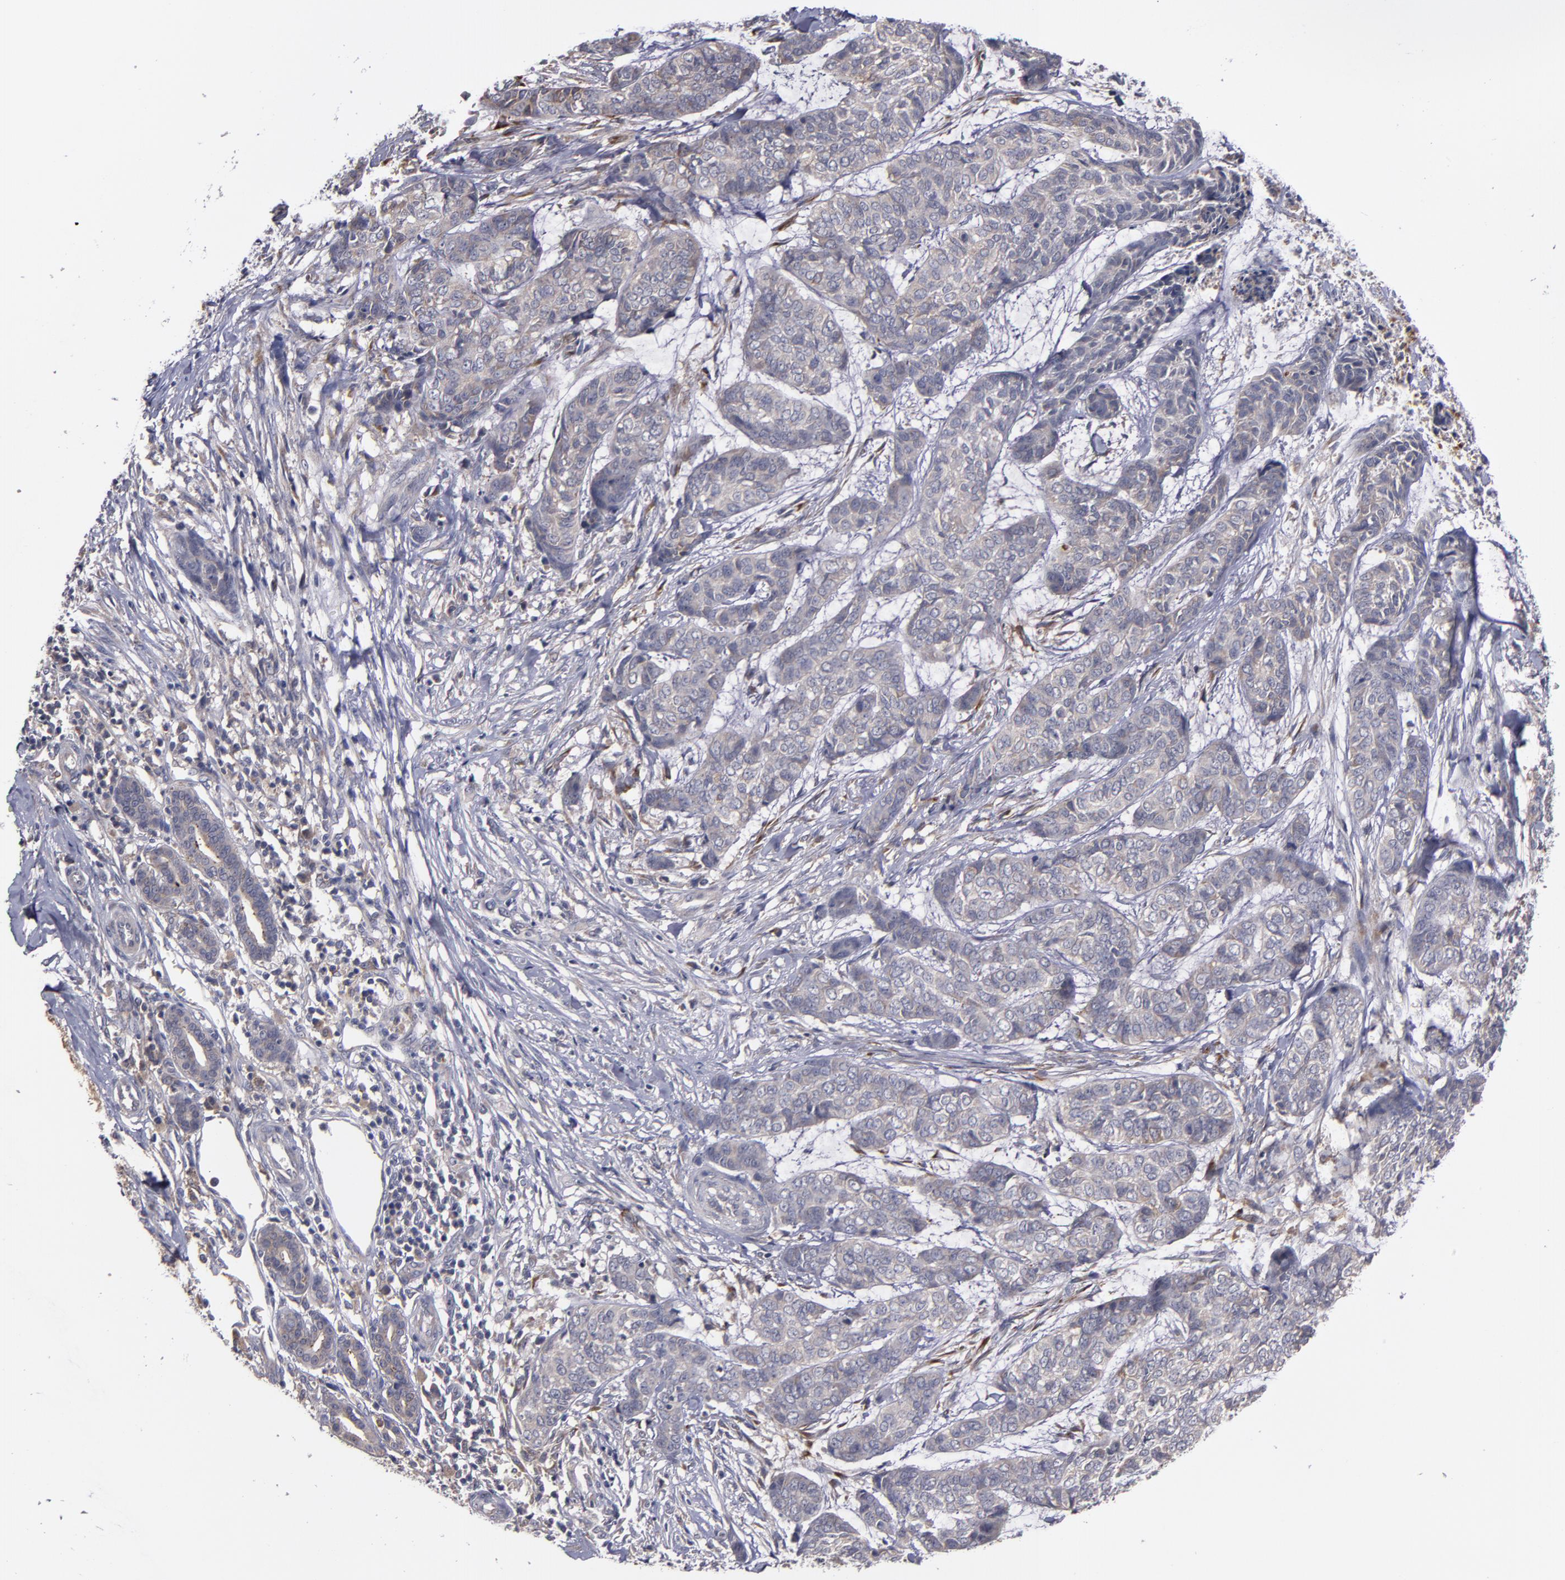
{"staining": {"intensity": "weak", "quantity": ">75%", "location": "cytoplasmic/membranous"}, "tissue": "skin cancer", "cell_type": "Tumor cells", "image_type": "cancer", "snomed": [{"axis": "morphology", "description": "Basal cell carcinoma"}, {"axis": "topography", "description": "Skin"}], "caption": "Skin basal cell carcinoma tissue displays weak cytoplasmic/membranous staining in approximately >75% of tumor cells", "gene": "MMP11", "patient": {"sex": "female", "age": 64}}